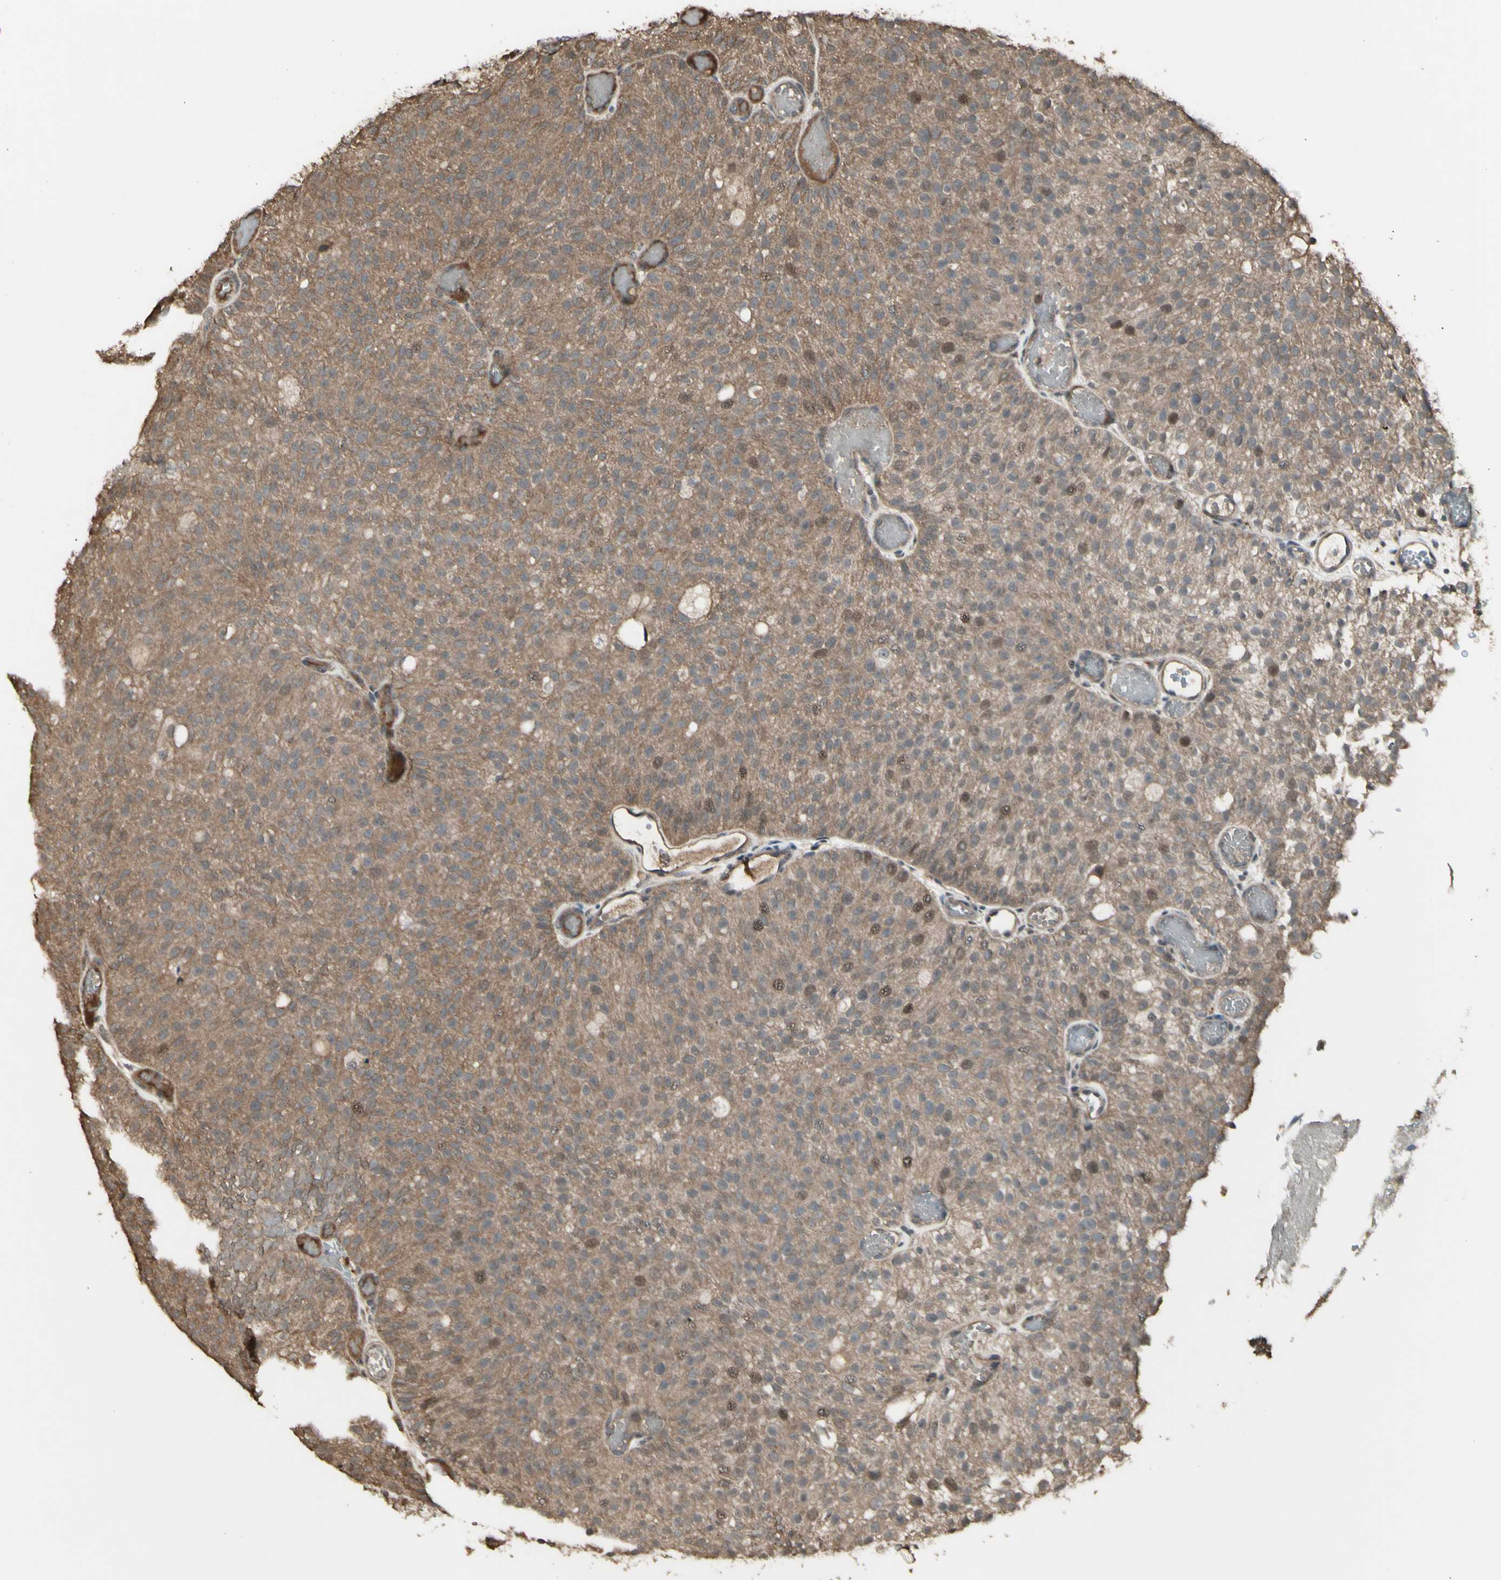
{"staining": {"intensity": "moderate", "quantity": ">75%", "location": "cytoplasmic/membranous,nuclear"}, "tissue": "urothelial cancer", "cell_type": "Tumor cells", "image_type": "cancer", "snomed": [{"axis": "morphology", "description": "Urothelial carcinoma, Low grade"}, {"axis": "topography", "description": "Urinary bladder"}], "caption": "Immunohistochemical staining of urothelial cancer reveals moderate cytoplasmic/membranous and nuclear protein expression in about >75% of tumor cells. Immunohistochemistry (ihc) stains the protein in brown and the nuclei are stained blue.", "gene": "GNAS", "patient": {"sex": "male", "age": 78}}